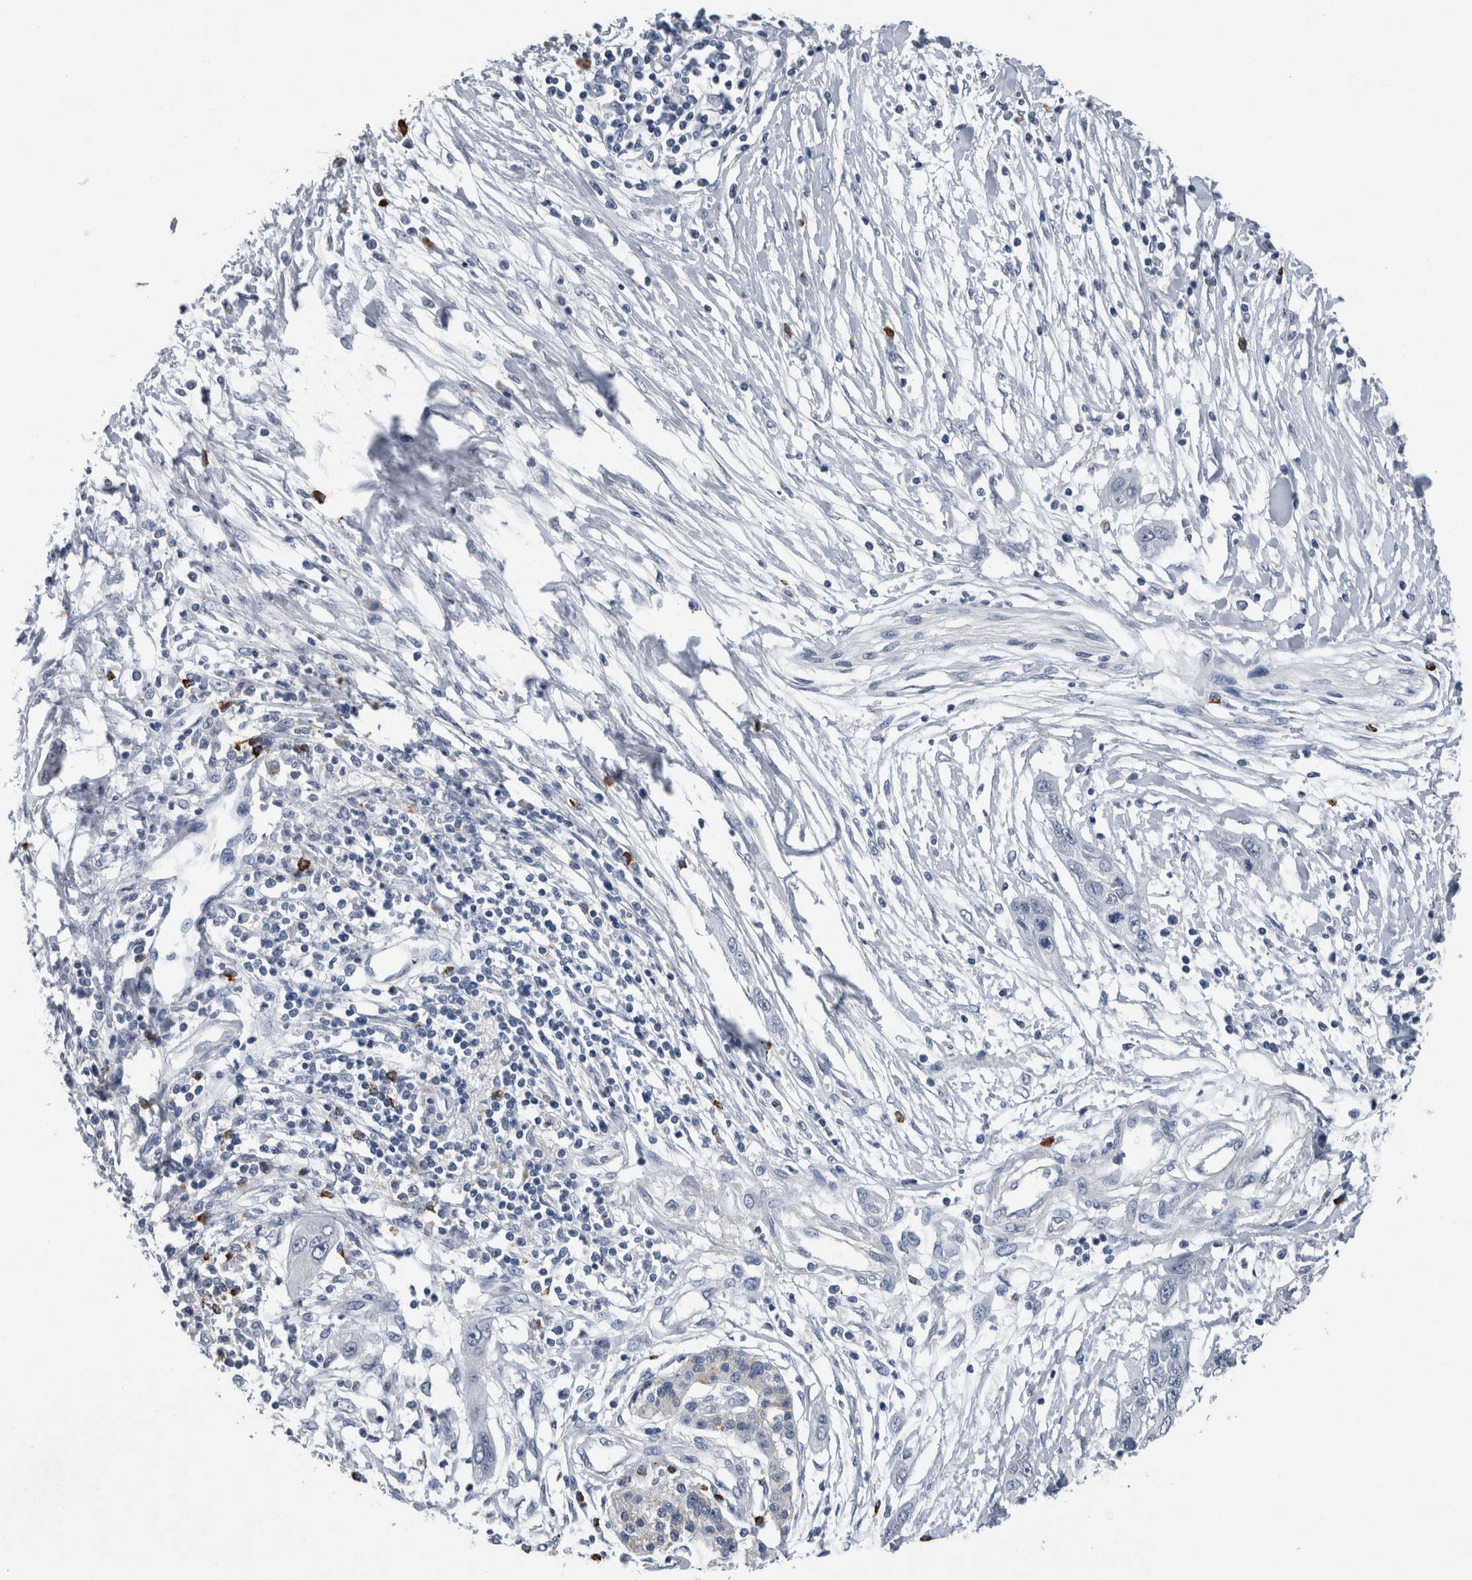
{"staining": {"intensity": "negative", "quantity": "none", "location": "none"}, "tissue": "pancreatic cancer", "cell_type": "Tumor cells", "image_type": "cancer", "snomed": [{"axis": "morphology", "description": "Adenocarcinoma, NOS"}, {"axis": "topography", "description": "Pancreas"}], "caption": "Immunohistochemistry (IHC) micrograph of neoplastic tissue: adenocarcinoma (pancreatic) stained with DAB (3,3'-diaminobenzidine) shows no significant protein positivity in tumor cells.", "gene": "CRNN", "patient": {"sex": "female", "age": 70}}